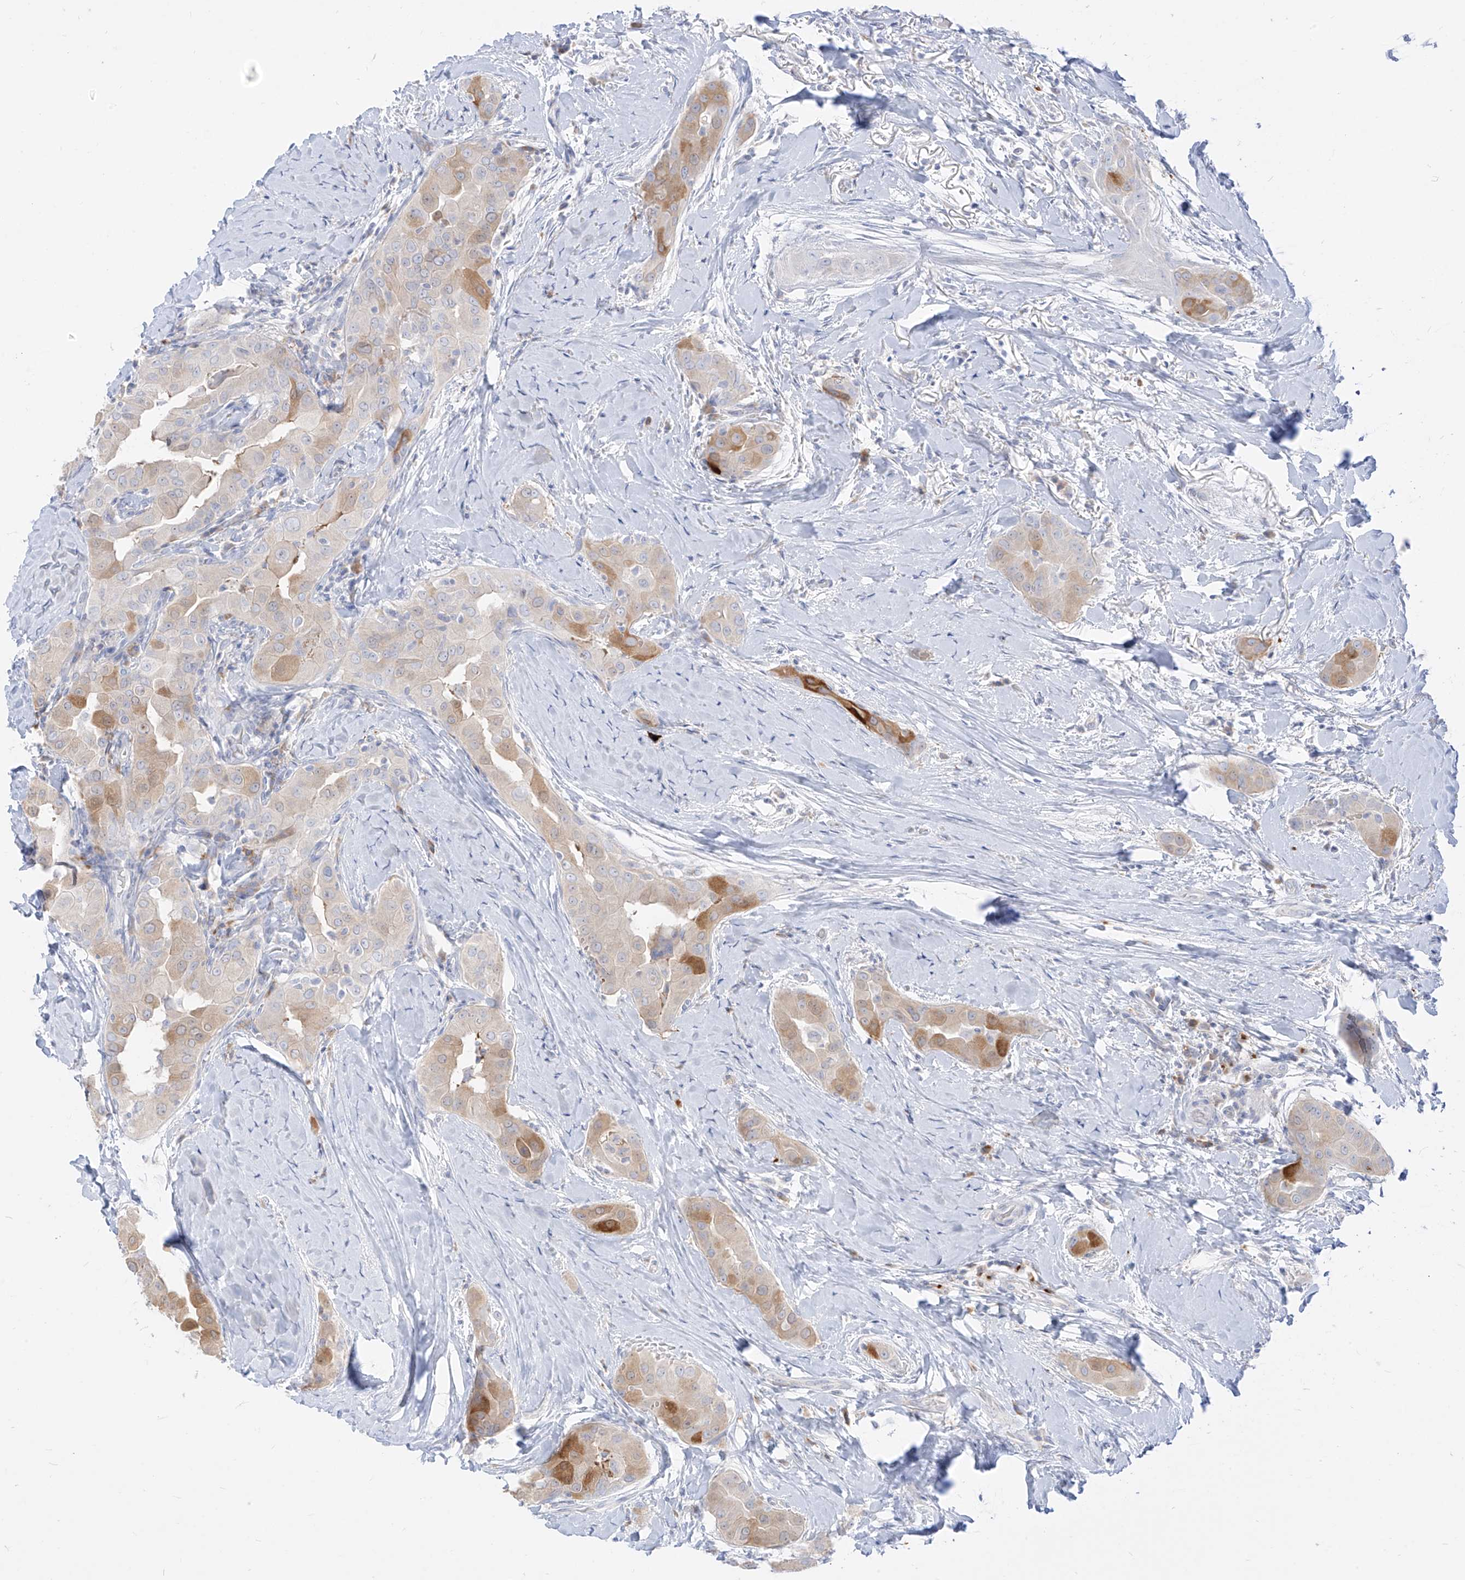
{"staining": {"intensity": "moderate", "quantity": "<25%", "location": "cytoplasmic/membranous"}, "tissue": "thyroid cancer", "cell_type": "Tumor cells", "image_type": "cancer", "snomed": [{"axis": "morphology", "description": "Papillary adenocarcinoma, NOS"}, {"axis": "topography", "description": "Thyroid gland"}], "caption": "Immunohistochemical staining of thyroid papillary adenocarcinoma exhibits moderate cytoplasmic/membranous protein expression in about <25% of tumor cells.", "gene": "SYTL3", "patient": {"sex": "male", "age": 33}}